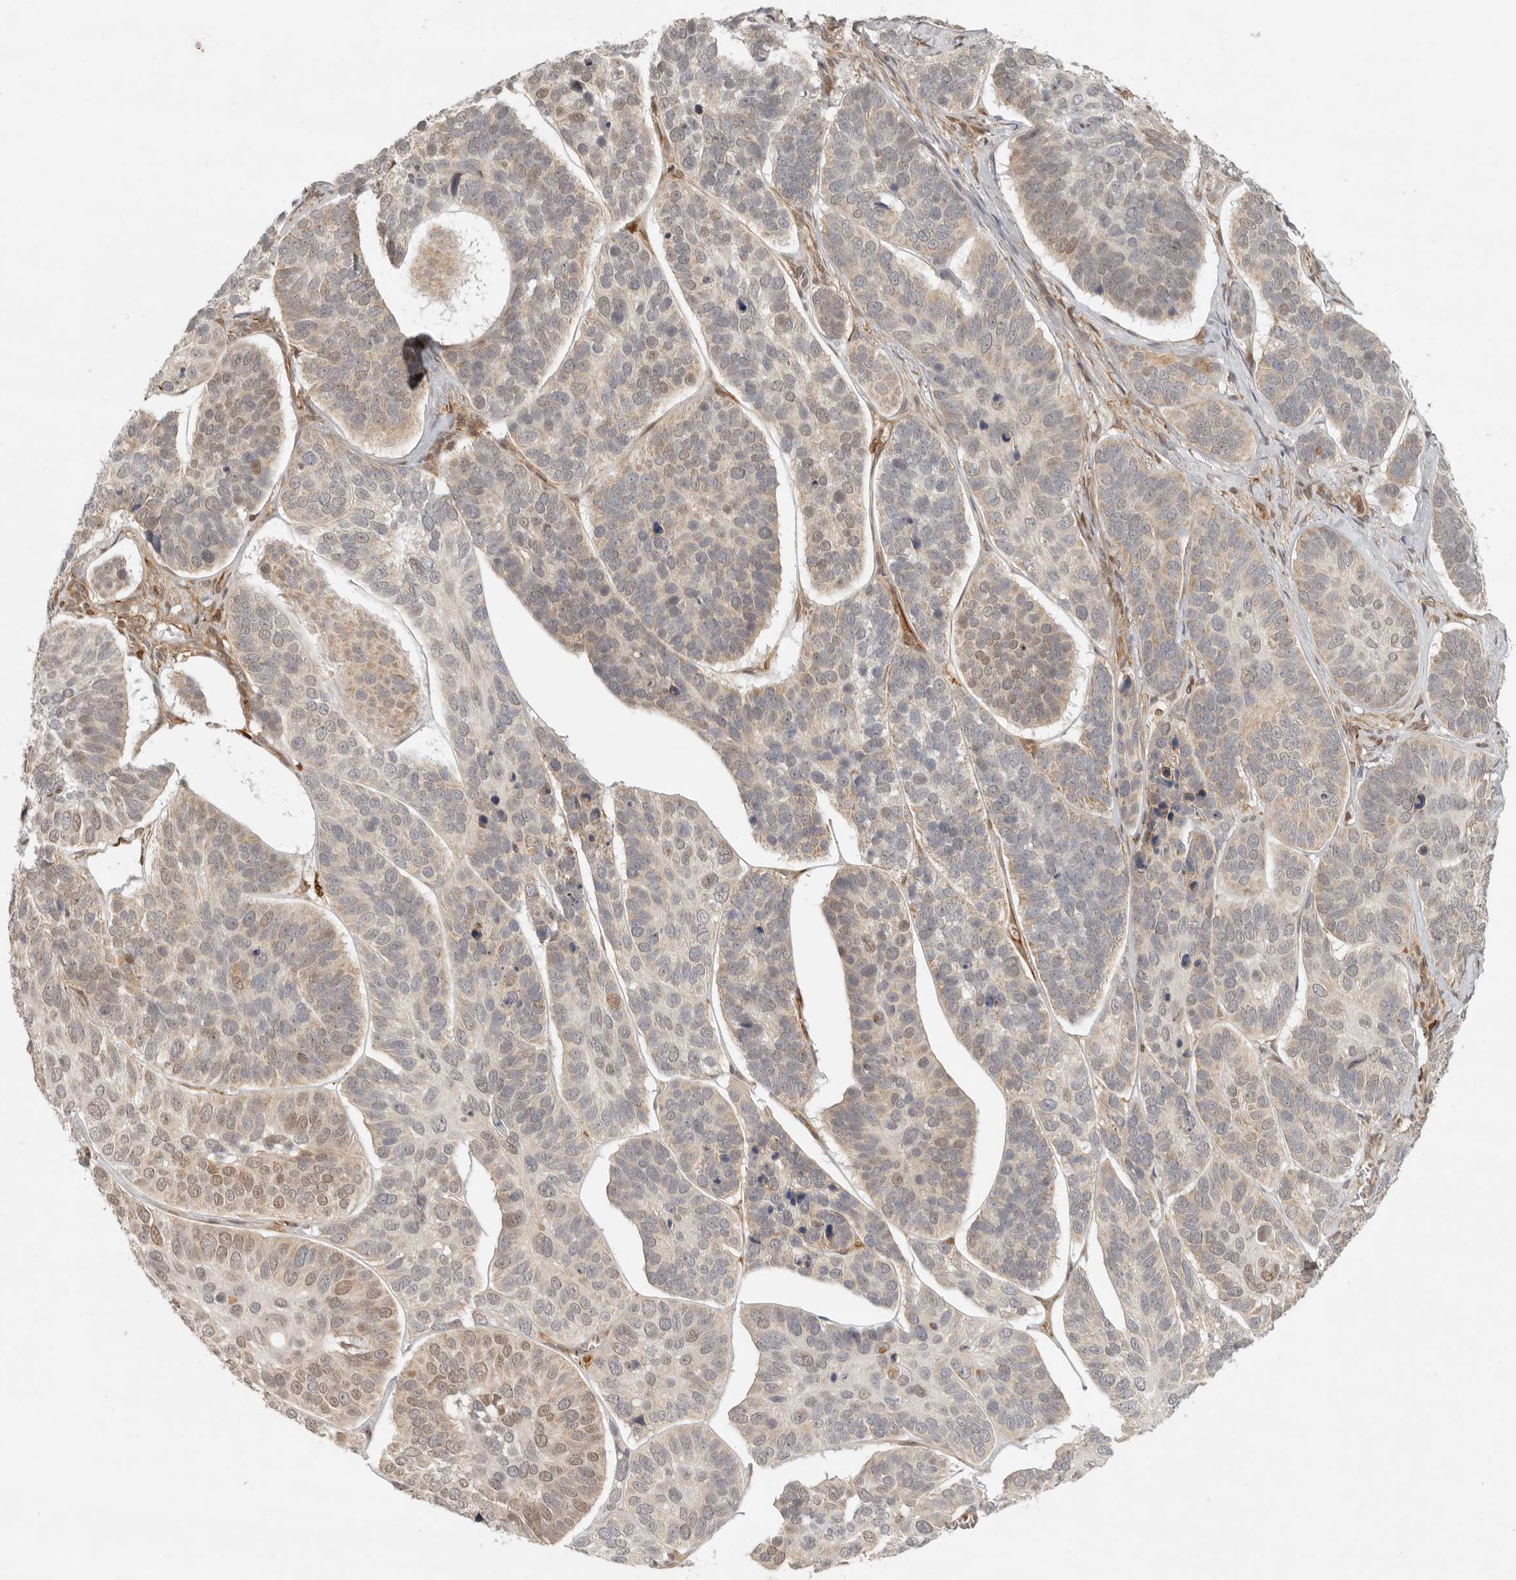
{"staining": {"intensity": "weak", "quantity": "25%-75%", "location": "nuclear"}, "tissue": "skin cancer", "cell_type": "Tumor cells", "image_type": "cancer", "snomed": [{"axis": "morphology", "description": "Basal cell carcinoma"}, {"axis": "topography", "description": "Skin"}], "caption": "Human skin cancer (basal cell carcinoma) stained for a protein (brown) reveals weak nuclear positive positivity in about 25%-75% of tumor cells.", "gene": "AHDC1", "patient": {"sex": "male", "age": 62}}